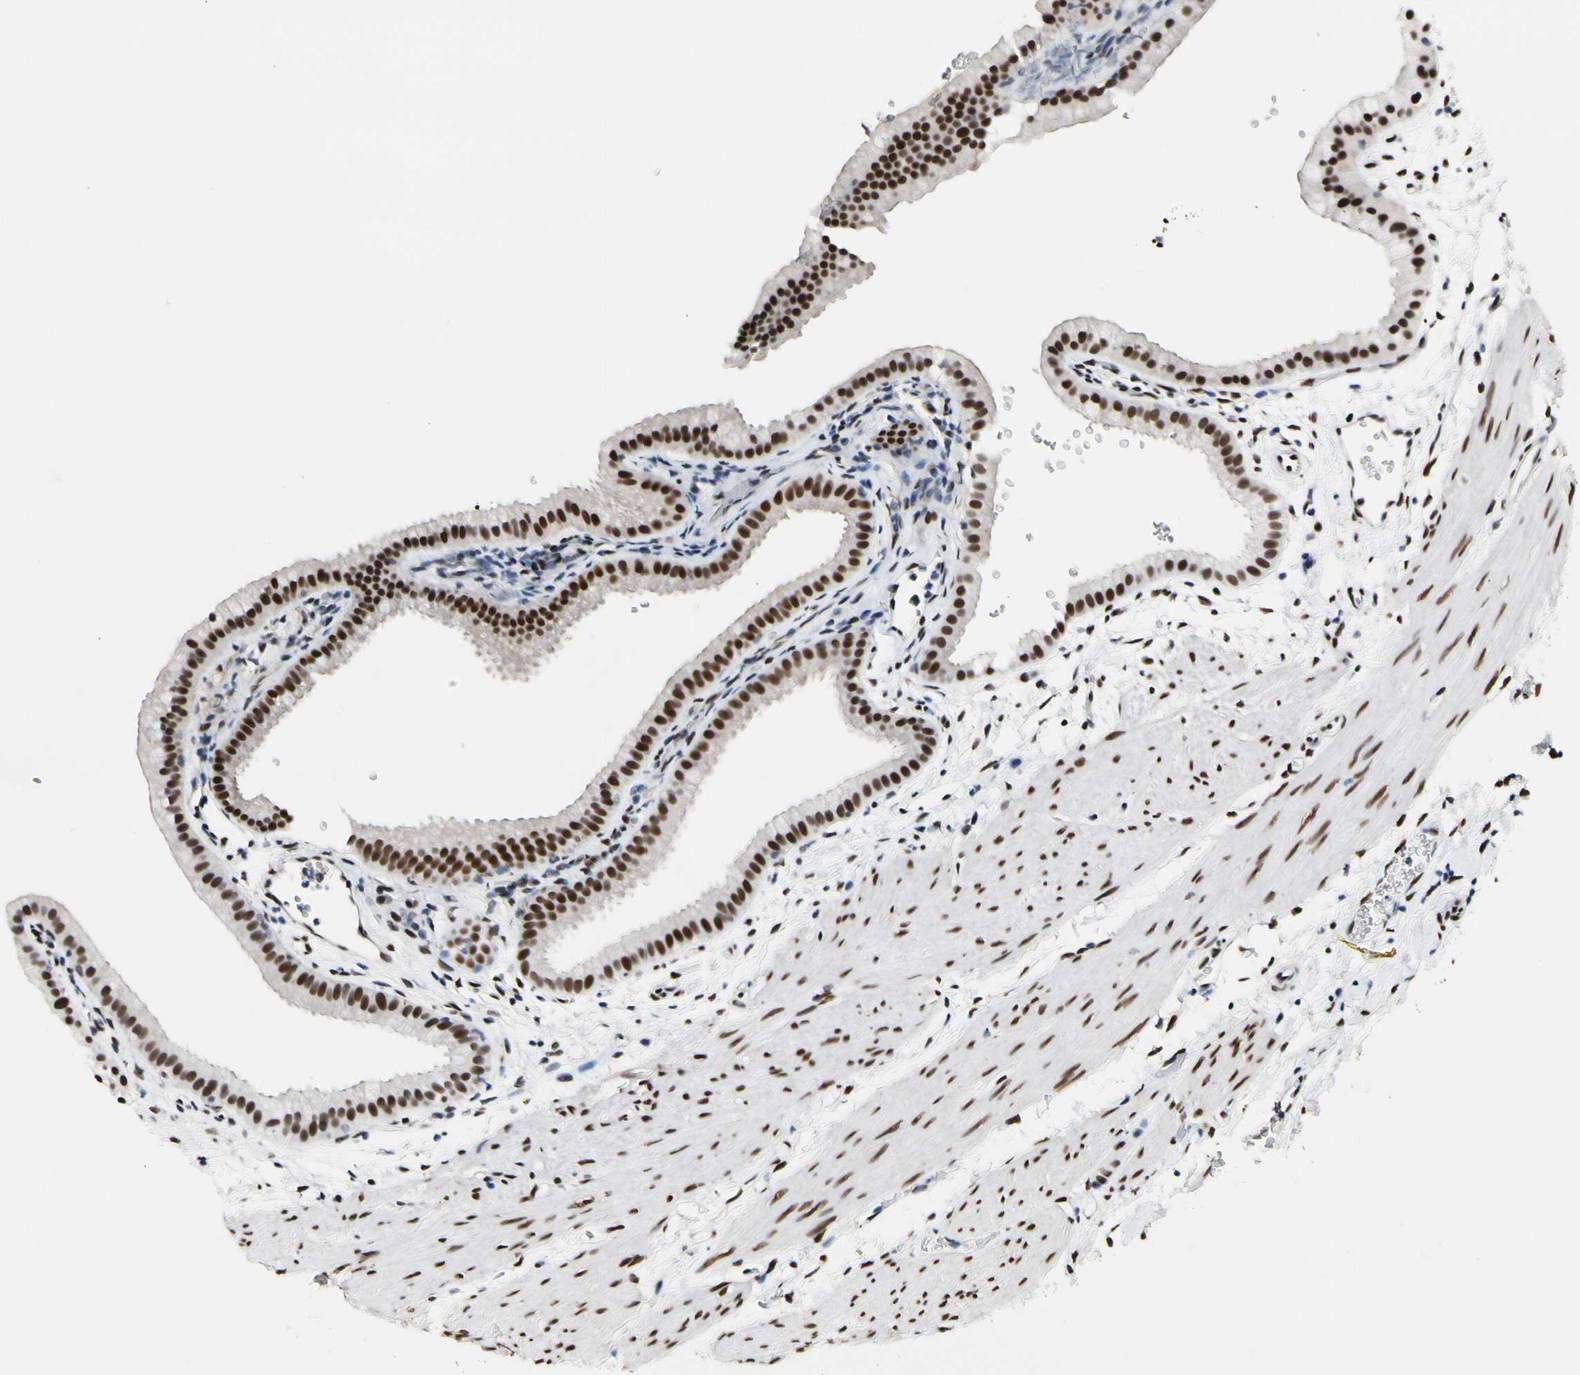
{"staining": {"intensity": "moderate", "quantity": ">75%", "location": "nuclear"}, "tissue": "gallbladder", "cell_type": "Glandular cells", "image_type": "normal", "snomed": [{"axis": "morphology", "description": "Normal tissue, NOS"}, {"axis": "topography", "description": "Gallbladder"}], "caption": "Immunohistochemical staining of unremarkable gallbladder displays moderate nuclear protein expression in approximately >75% of glandular cells.", "gene": "NFIA", "patient": {"sex": "female", "age": 64}}